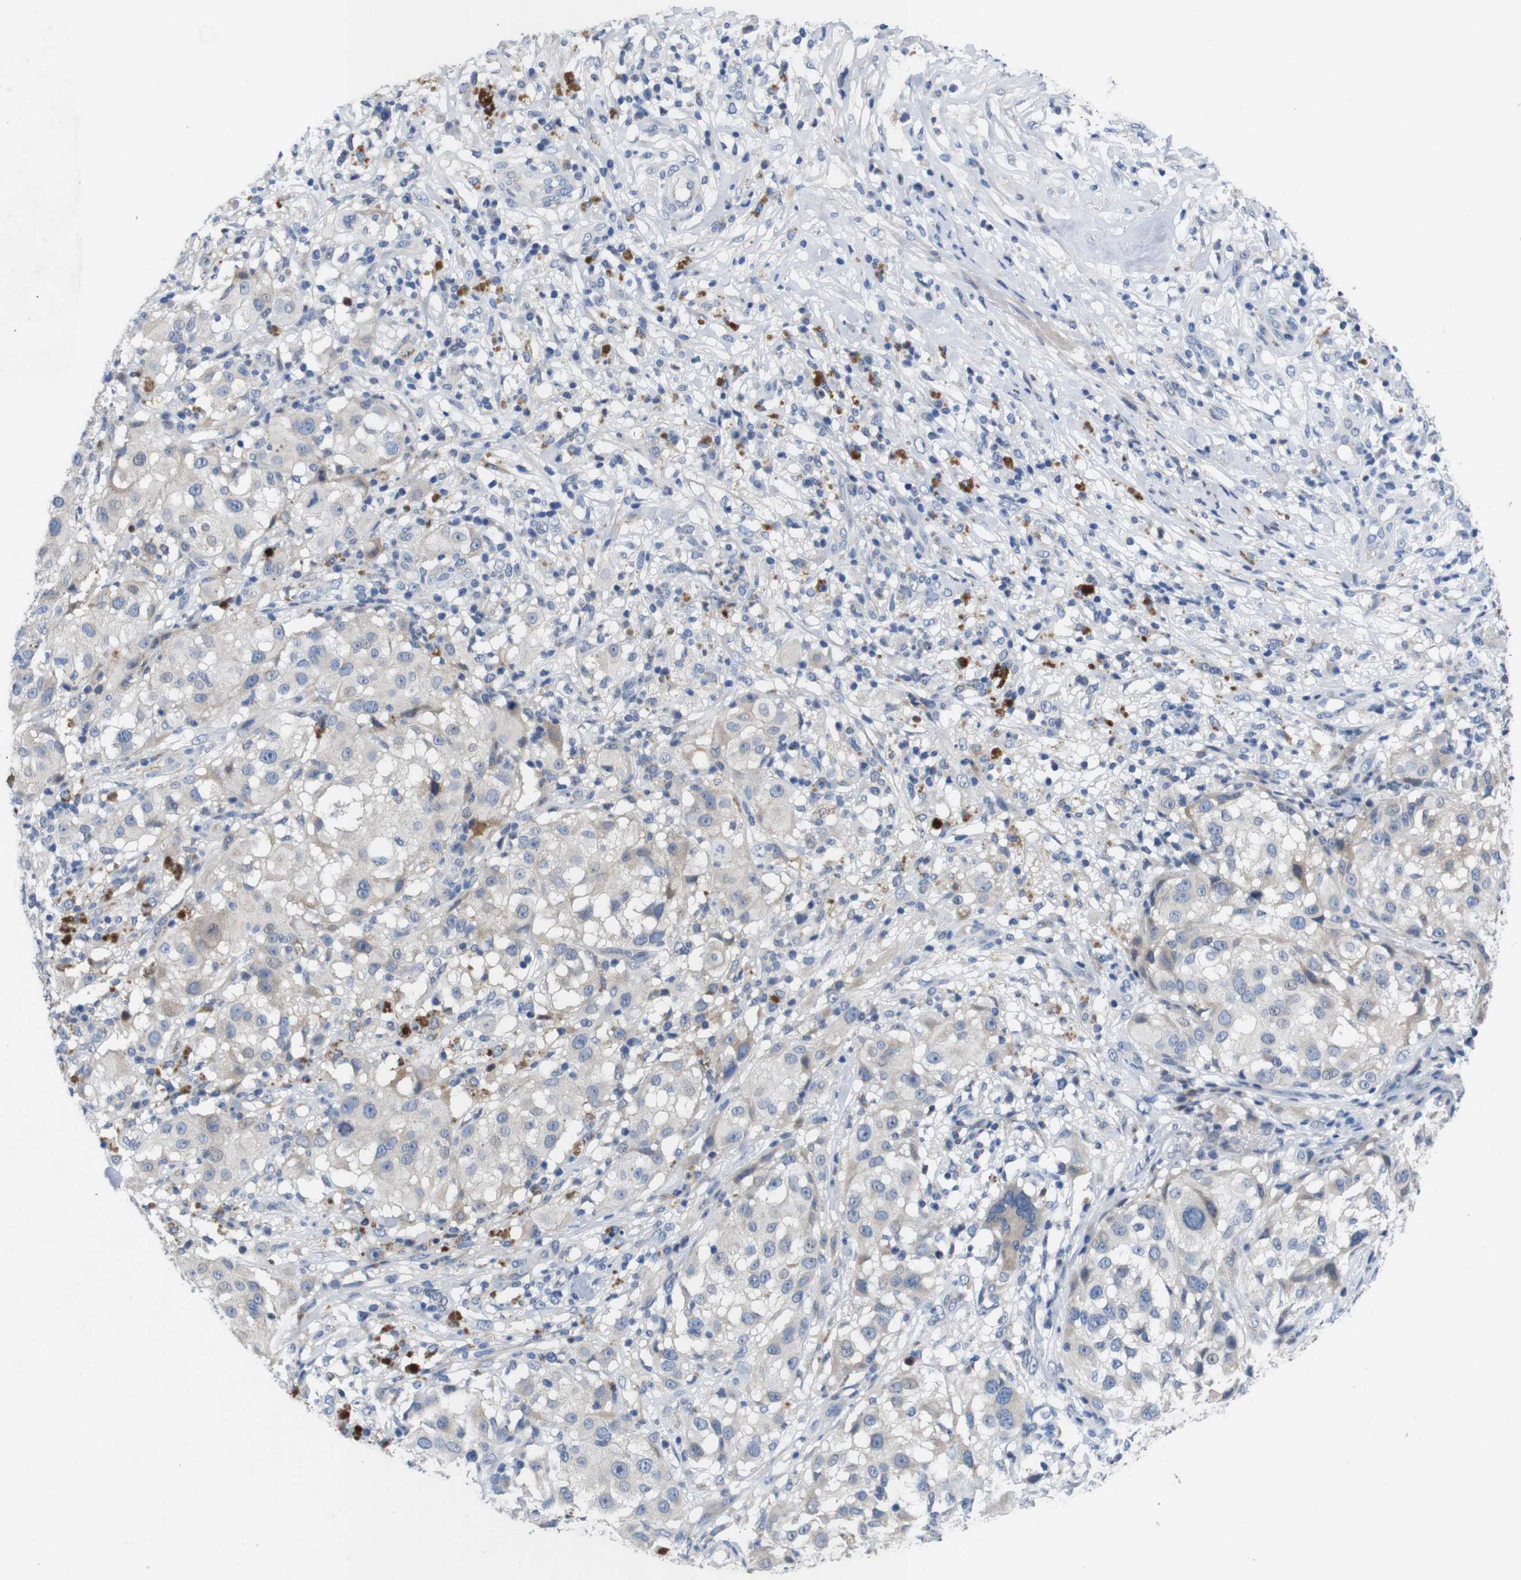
{"staining": {"intensity": "negative", "quantity": "none", "location": "none"}, "tissue": "melanoma", "cell_type": "Tumor cells", "image_type": "cancer", "snomed": [{"axis": "morphology", "description": "Necrosis, NOS"}, {"axis": "morphology", "description": "Malignant melanoma, NOS"}, {"axis": "topography", "description": "Skin"}], "caption": "Tumor cells show no significant staining in melanoma.", "gene": "C1RL", "patient": {"sex": "female", "age": 87}}